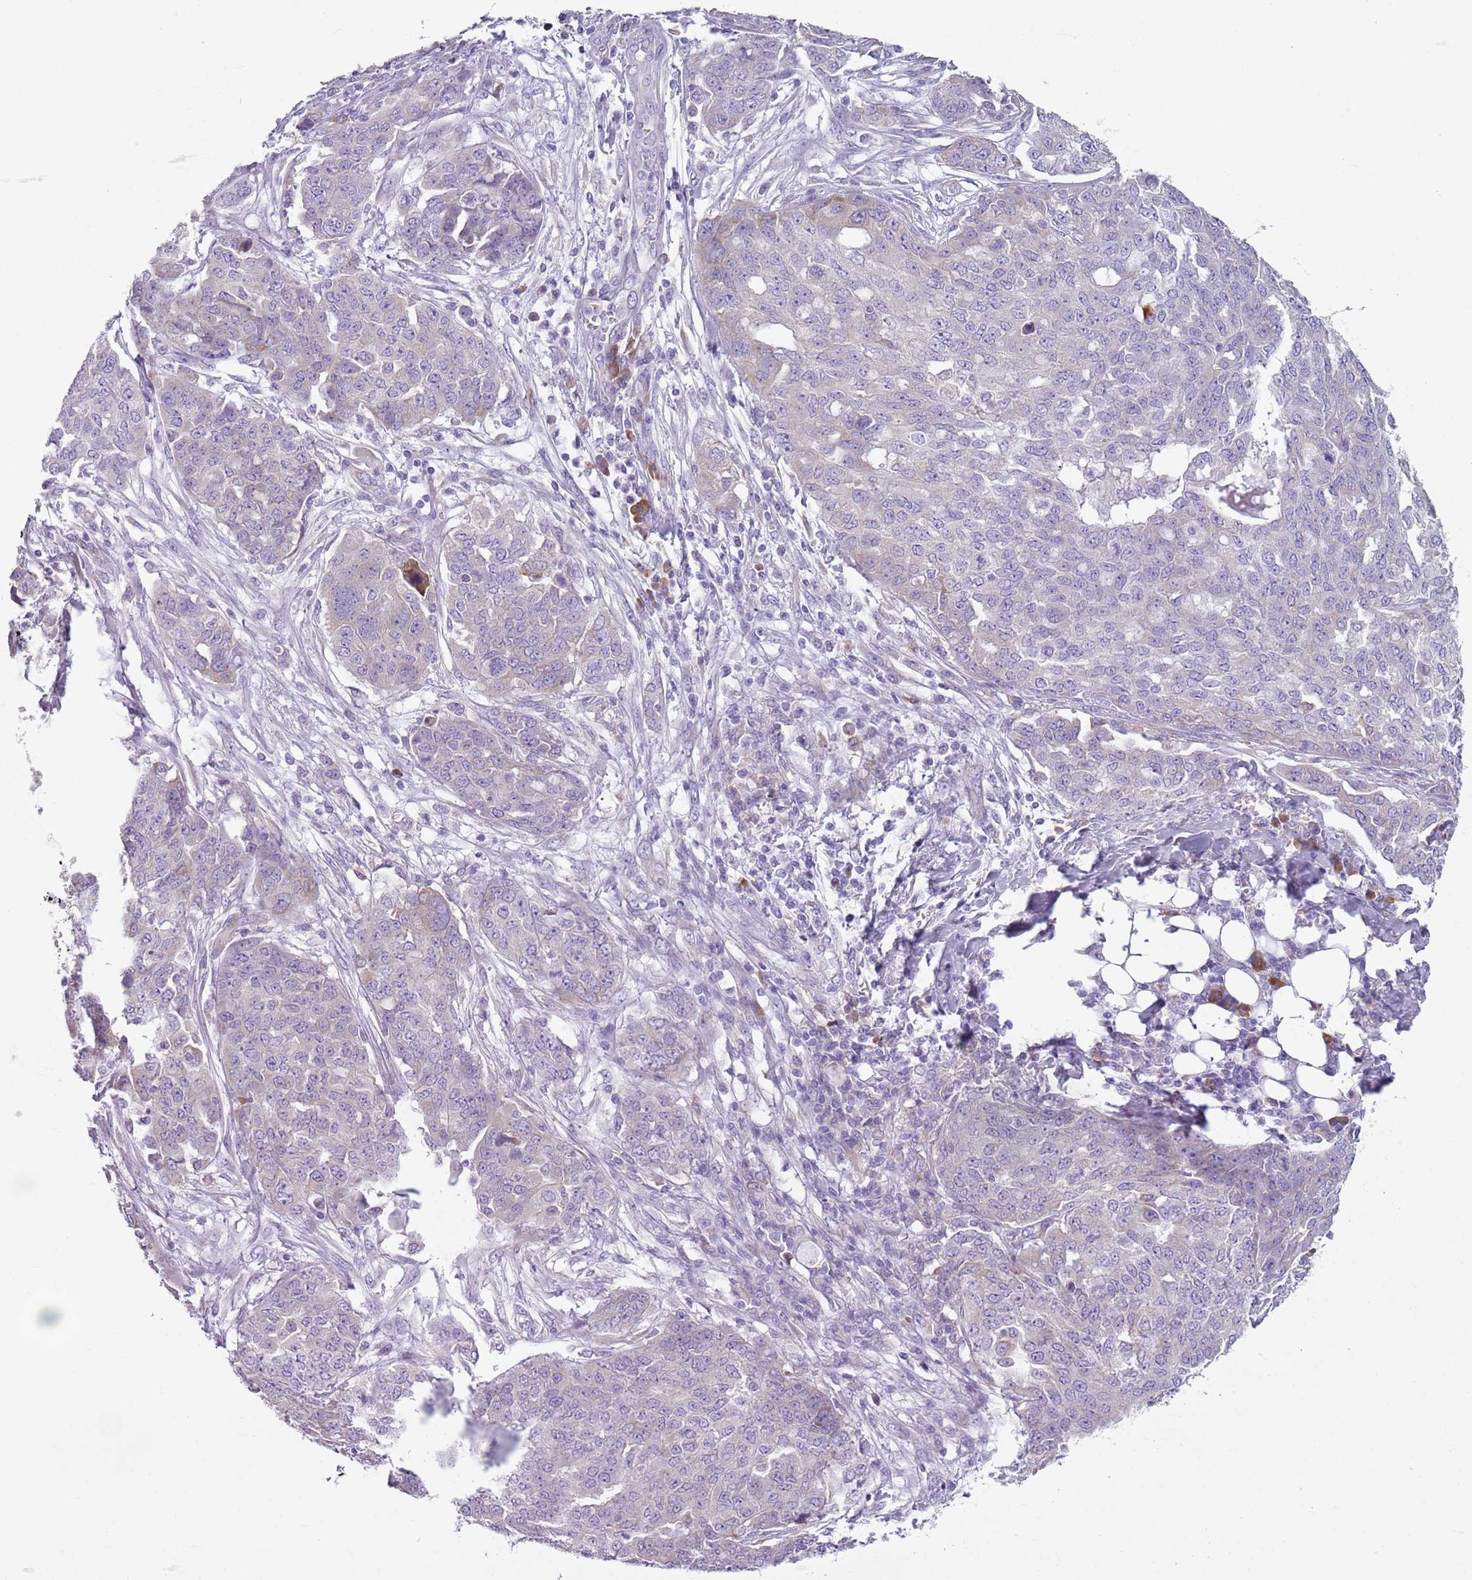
{"staining": {"intensity": "negative", "quantity": "none", "location": "none"}, "tissue": "ovarian cancer", "cell_type": "Tumor cells", "image_type": "cancer", "snomed": [{"axis": "morphology", "description": "Cystadenocarcinoma, serous, NOS"}, {"axis": "topography", "description": "Soft tissue"}, {"axis": "topography", "description": "Ovary"}], "caption": "A high-resolution image shows immunohistochemistry staining of serous cystadenocarcinoma (ovarian), which exhibits no significant expression in tumor cells.", "gene": "HYOU1", "patient": {"sex": "female", "age": 57}}